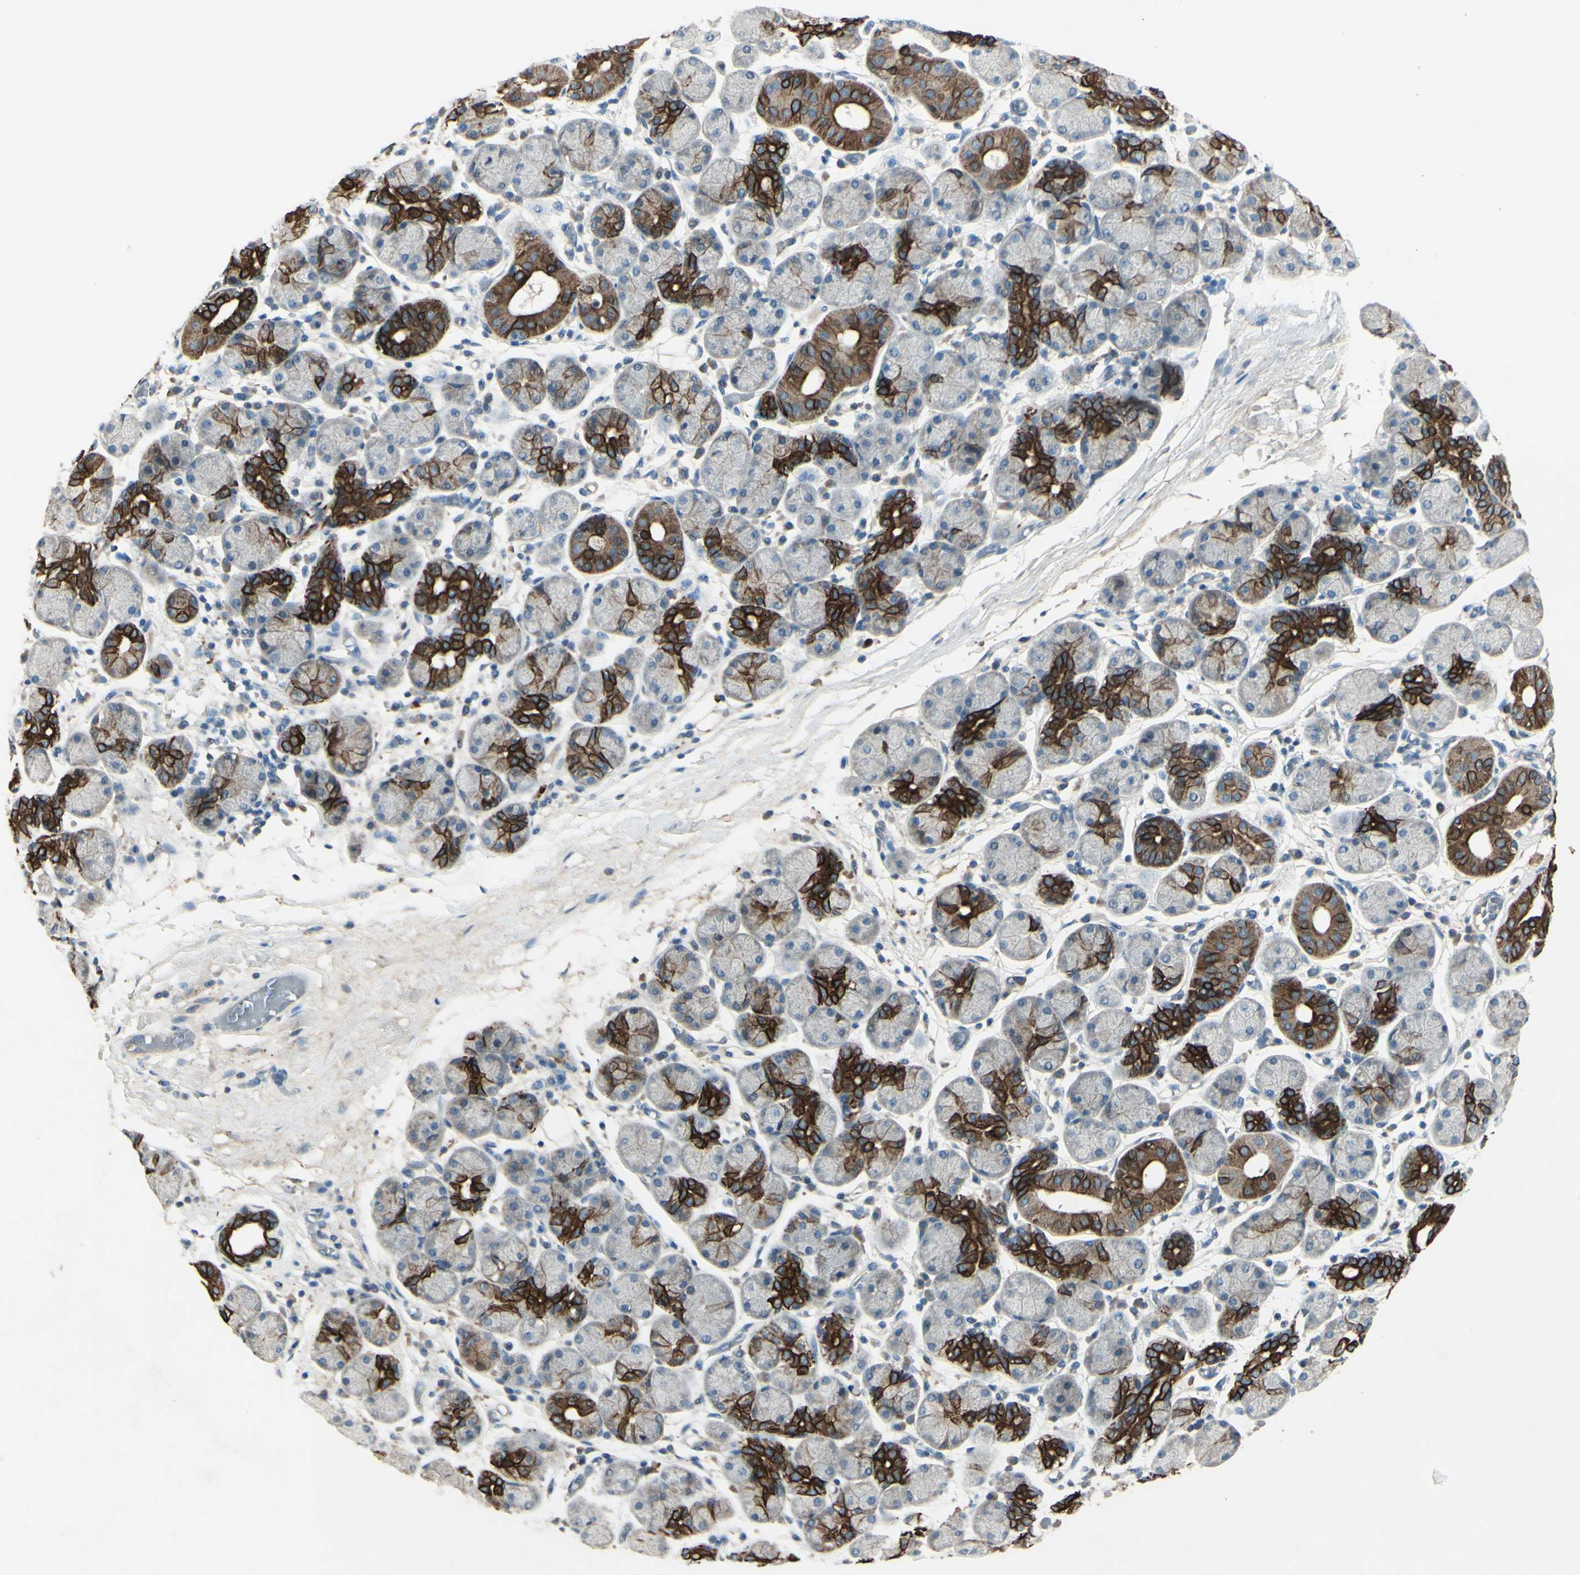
{"staining": {"intensity": "strong", "quantity": "25%-75%", "location": "cytoplasmic/membranous"}, "tissue": "salivary gland", "cell_type": "Glandular cells", "image_type": "normal", "snomed": [{"axis": "morphology", "description": "Normal tissue, NOS"}, {"axis": "topography", "description": "Salivary gland"}], "caption": "A photomicrograph showing strong cytoplasmic/membranous positivity in about 25%-75% of glandular cells in unremarkable salivary gland, as visualized by brown immunohistochemical staining.", "gene": "TIMM21", "patient": {"sex": "female", "age": 24}}